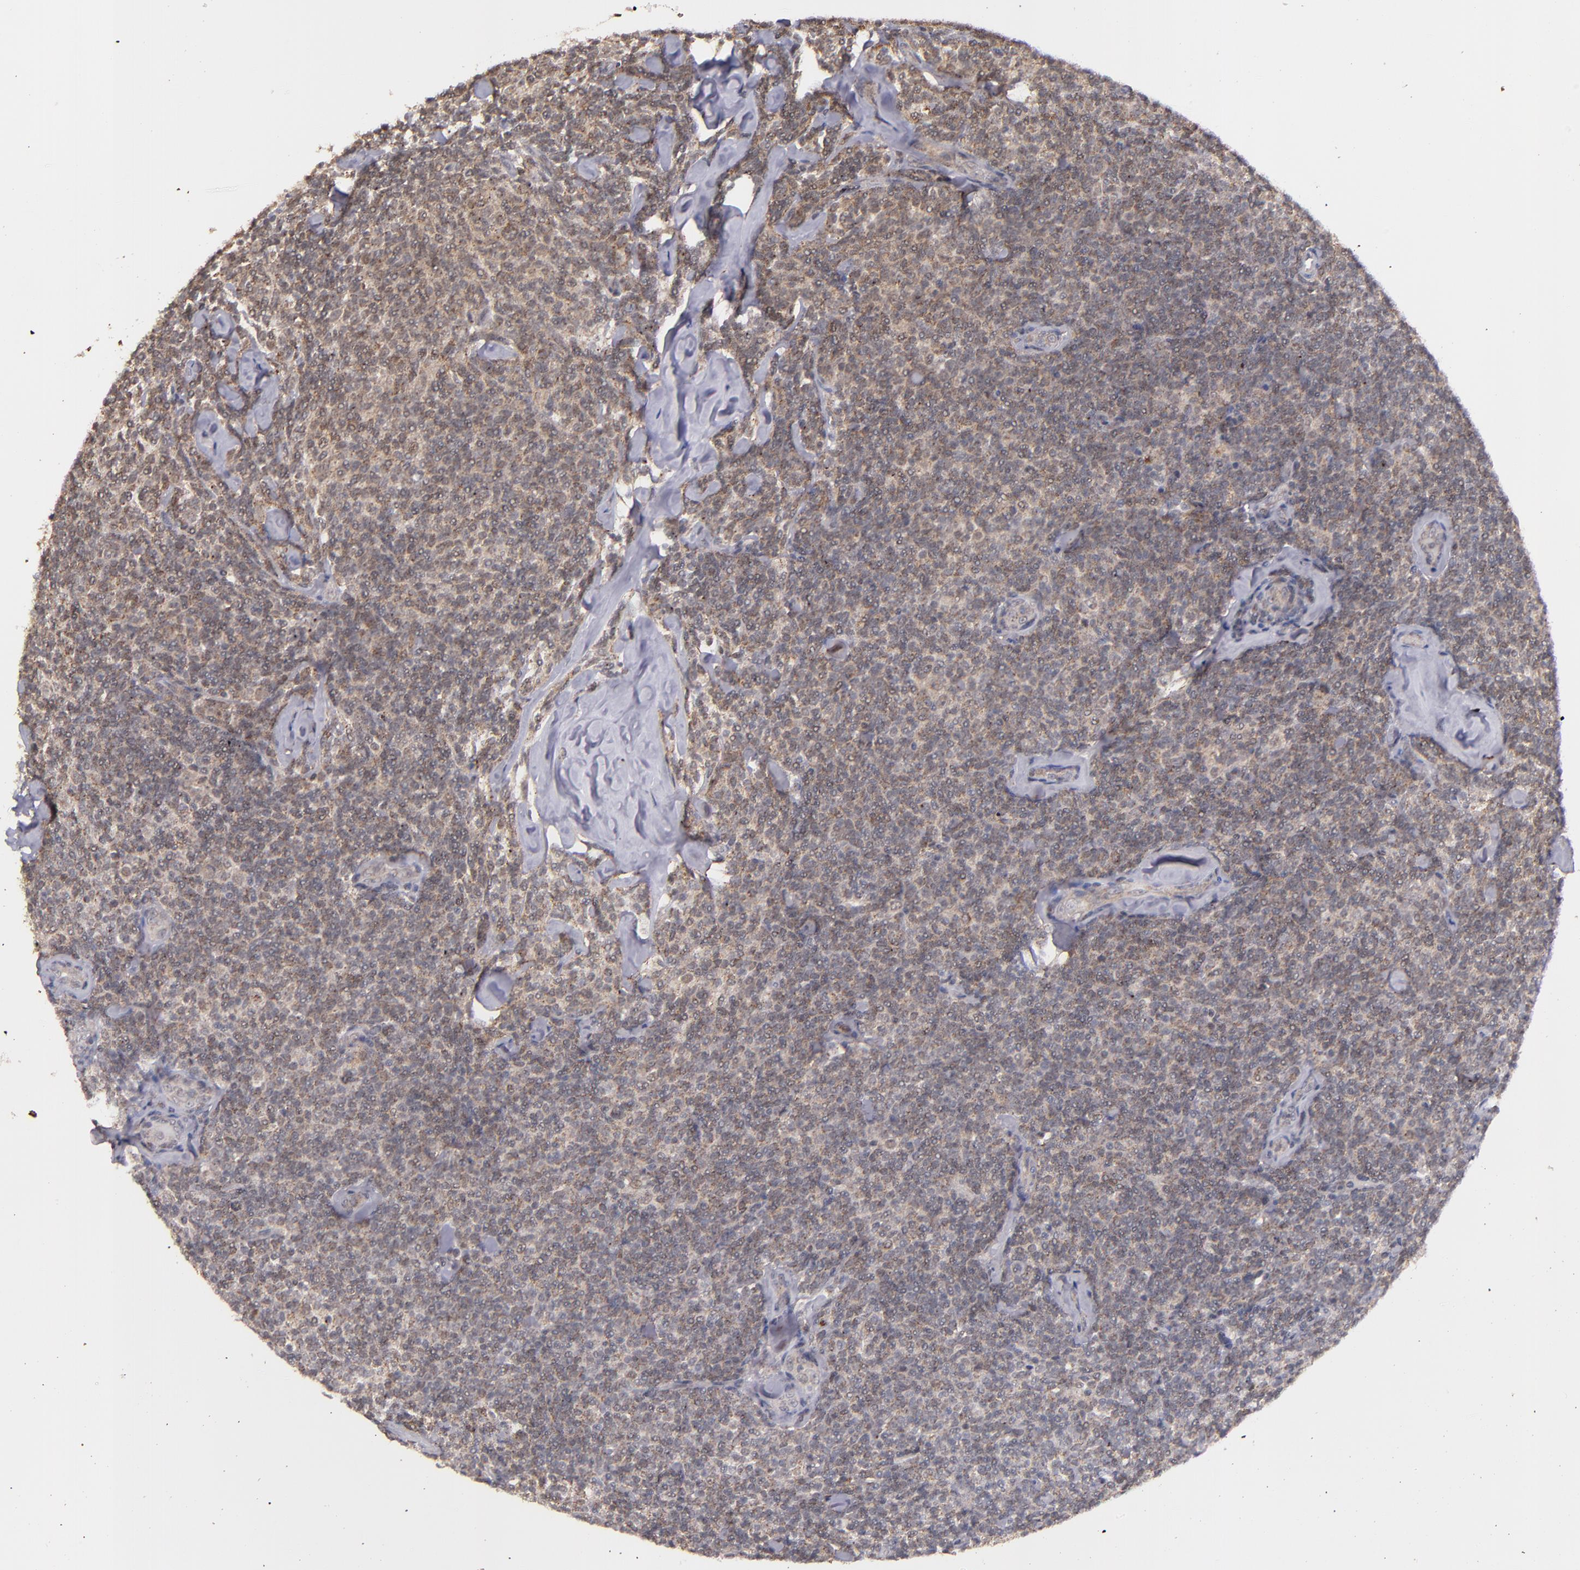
{"staining": {"intensity": "moderate", "quantity": ">75%", "location": "cytoplasmic/membranous"}, "tissue": "lymphoma", "cell_type": "Tumor cells", "image_type": "cancer", "snomed": [{"axis": "morphology", "description": "Malignant lymphoma, non-Hodgkin's type, Low grade"}, {"axis": "topography", "description": "Lymph node"}], "caption": "Protein staining by IHC reveals moderate cytoplasmic/membranous positivity in approximately >75% of tumor cells in lymphoma. Immunohistochemistry (ihc) stains the protein in brown and the nuclei are stained blue.", "gene": "SYP", "patient": {"sex": "female", "age": 56}}